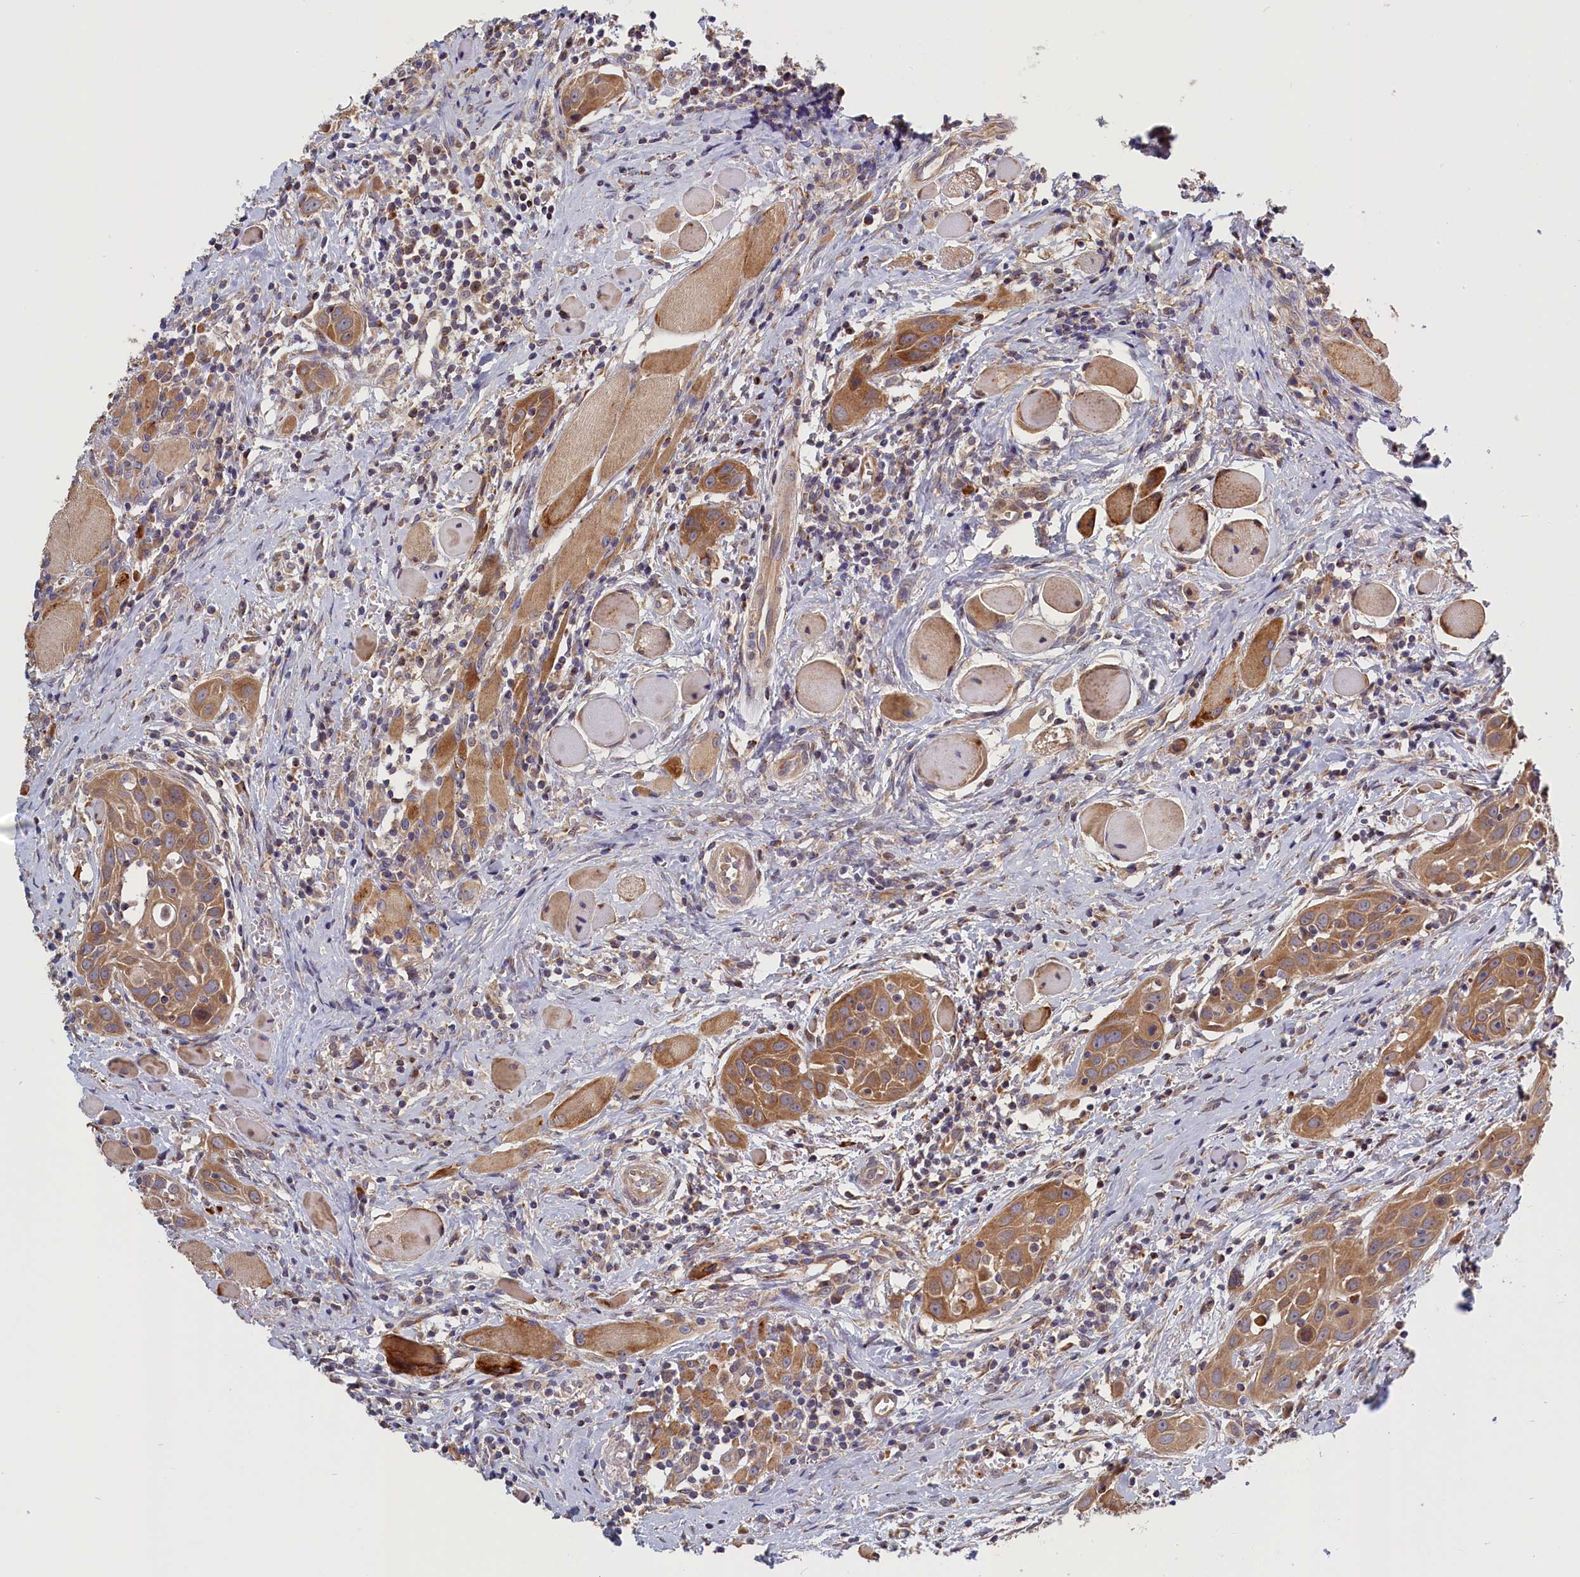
{"staining": {"intensity": "moderate", "quantity": ">75%", "location": "cytoplasmic/membranous"}, "tissue": "head and neck cancer", "cell_type": "Tumor cells", "image_type": "cancer", "snomed": [{"axis": "morphology", "description": "Squamous cell carcinoma, NOS"}, {"axis": "topography", "description": "Oral tissue"}, {"axis": "topography", "description": "Head-Neck"}], "caption": "IHC of head and neck squamous cell carcinoma exhibits medium levels of moderate cytoplasmic/membranous staining in about >75% of tumor cells.", "gene": "CEP44", "patient": {"sex": "female", "age": 50}}